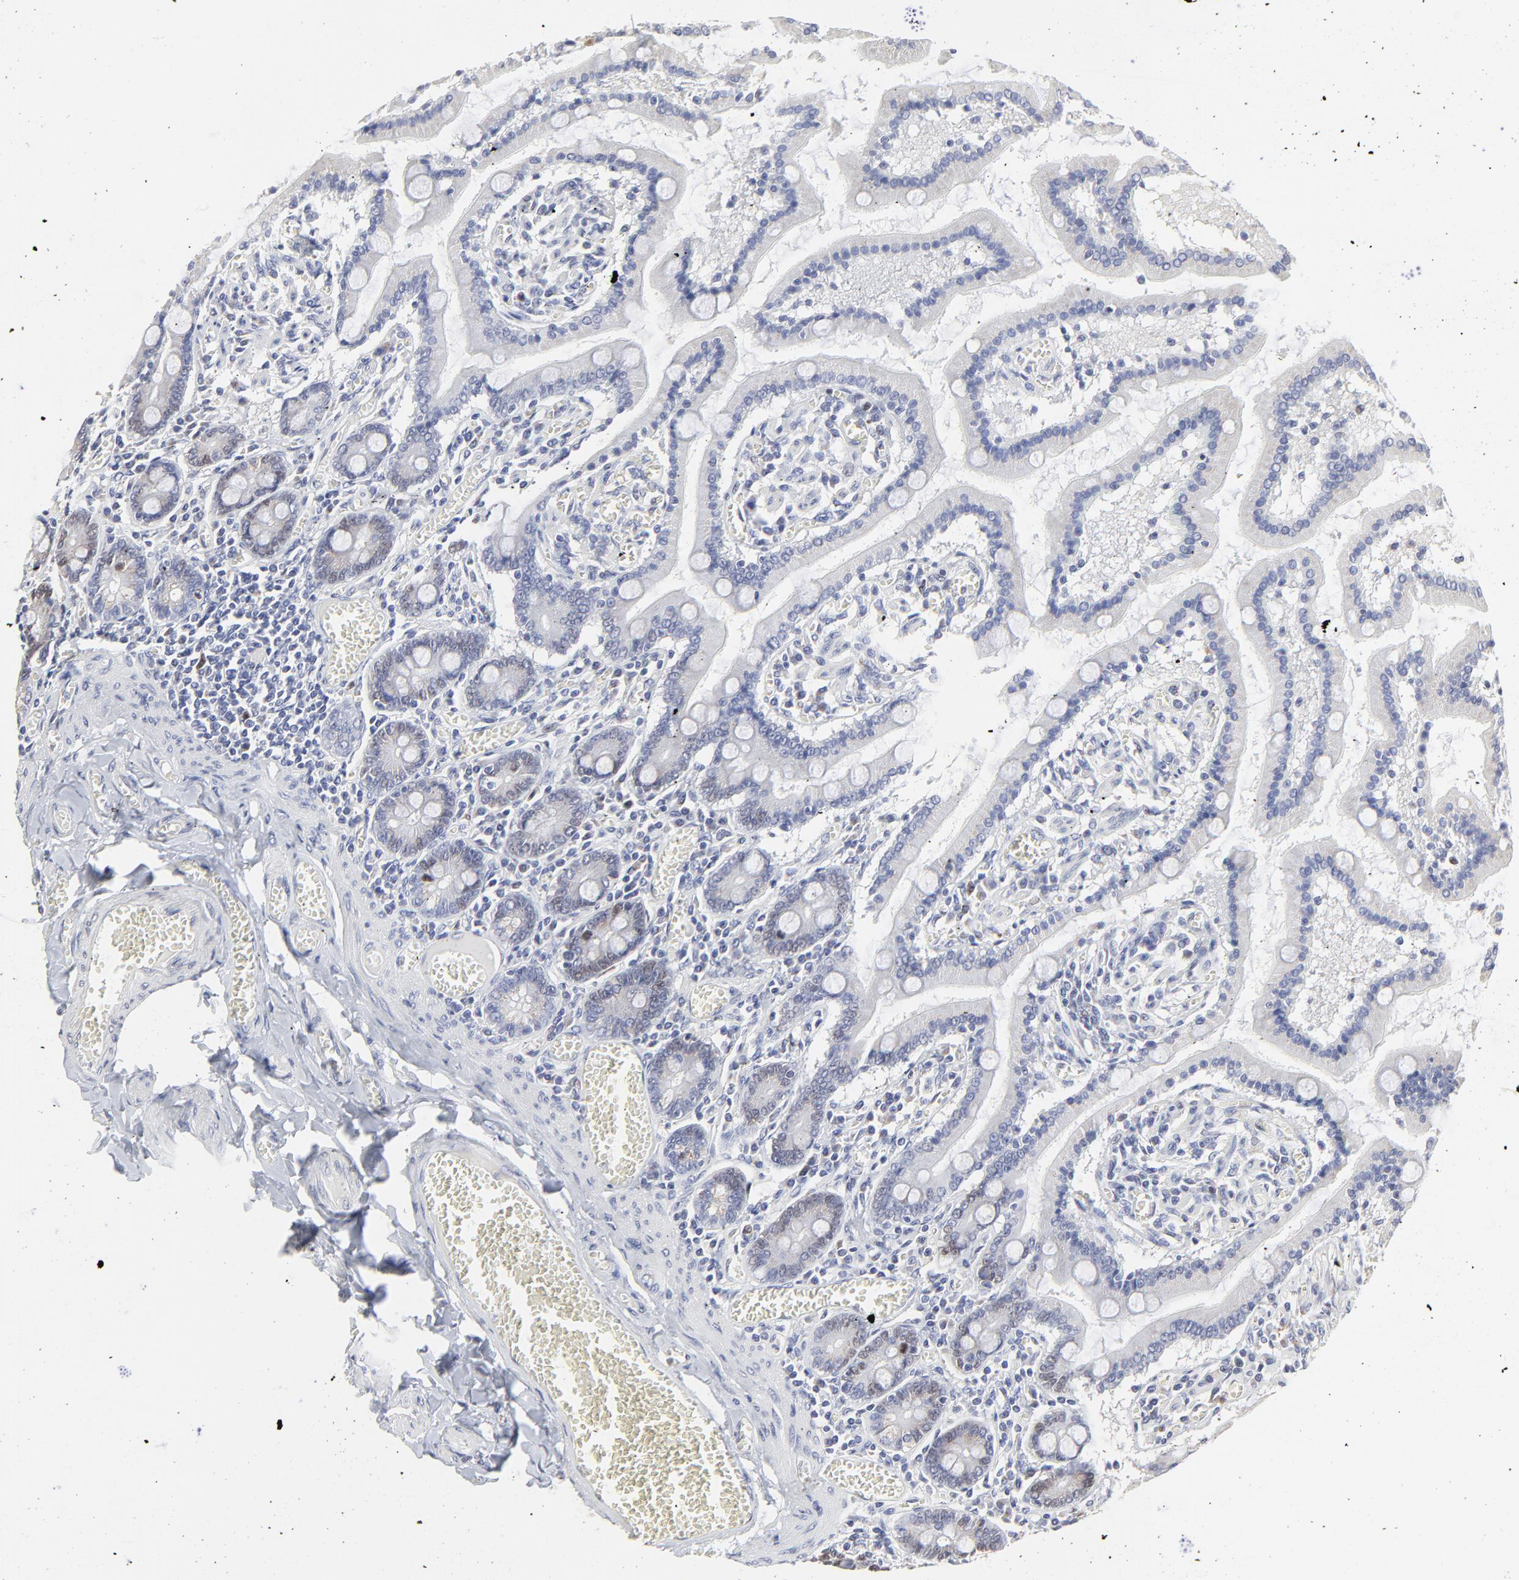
{"staining": {"intensity": "weak", "quantity": "<25%", "location": "cytoplasmic/membranous"}, "tissue": "small intestine", "cell_type": "Glandular cells", "image_type": "normal", "snomed": [{"axis": "morphology", "description": "Normal tissue, NOS"}, {"axis": "topography", "description": "Small intestine"}], "caption": "This is a histopathology image of immunohistochemistry staining of benign small intestine, which shows no staining in glandular cells.", "gene": "NCAPH", "patient": {"sex": "male", "age": 59}}